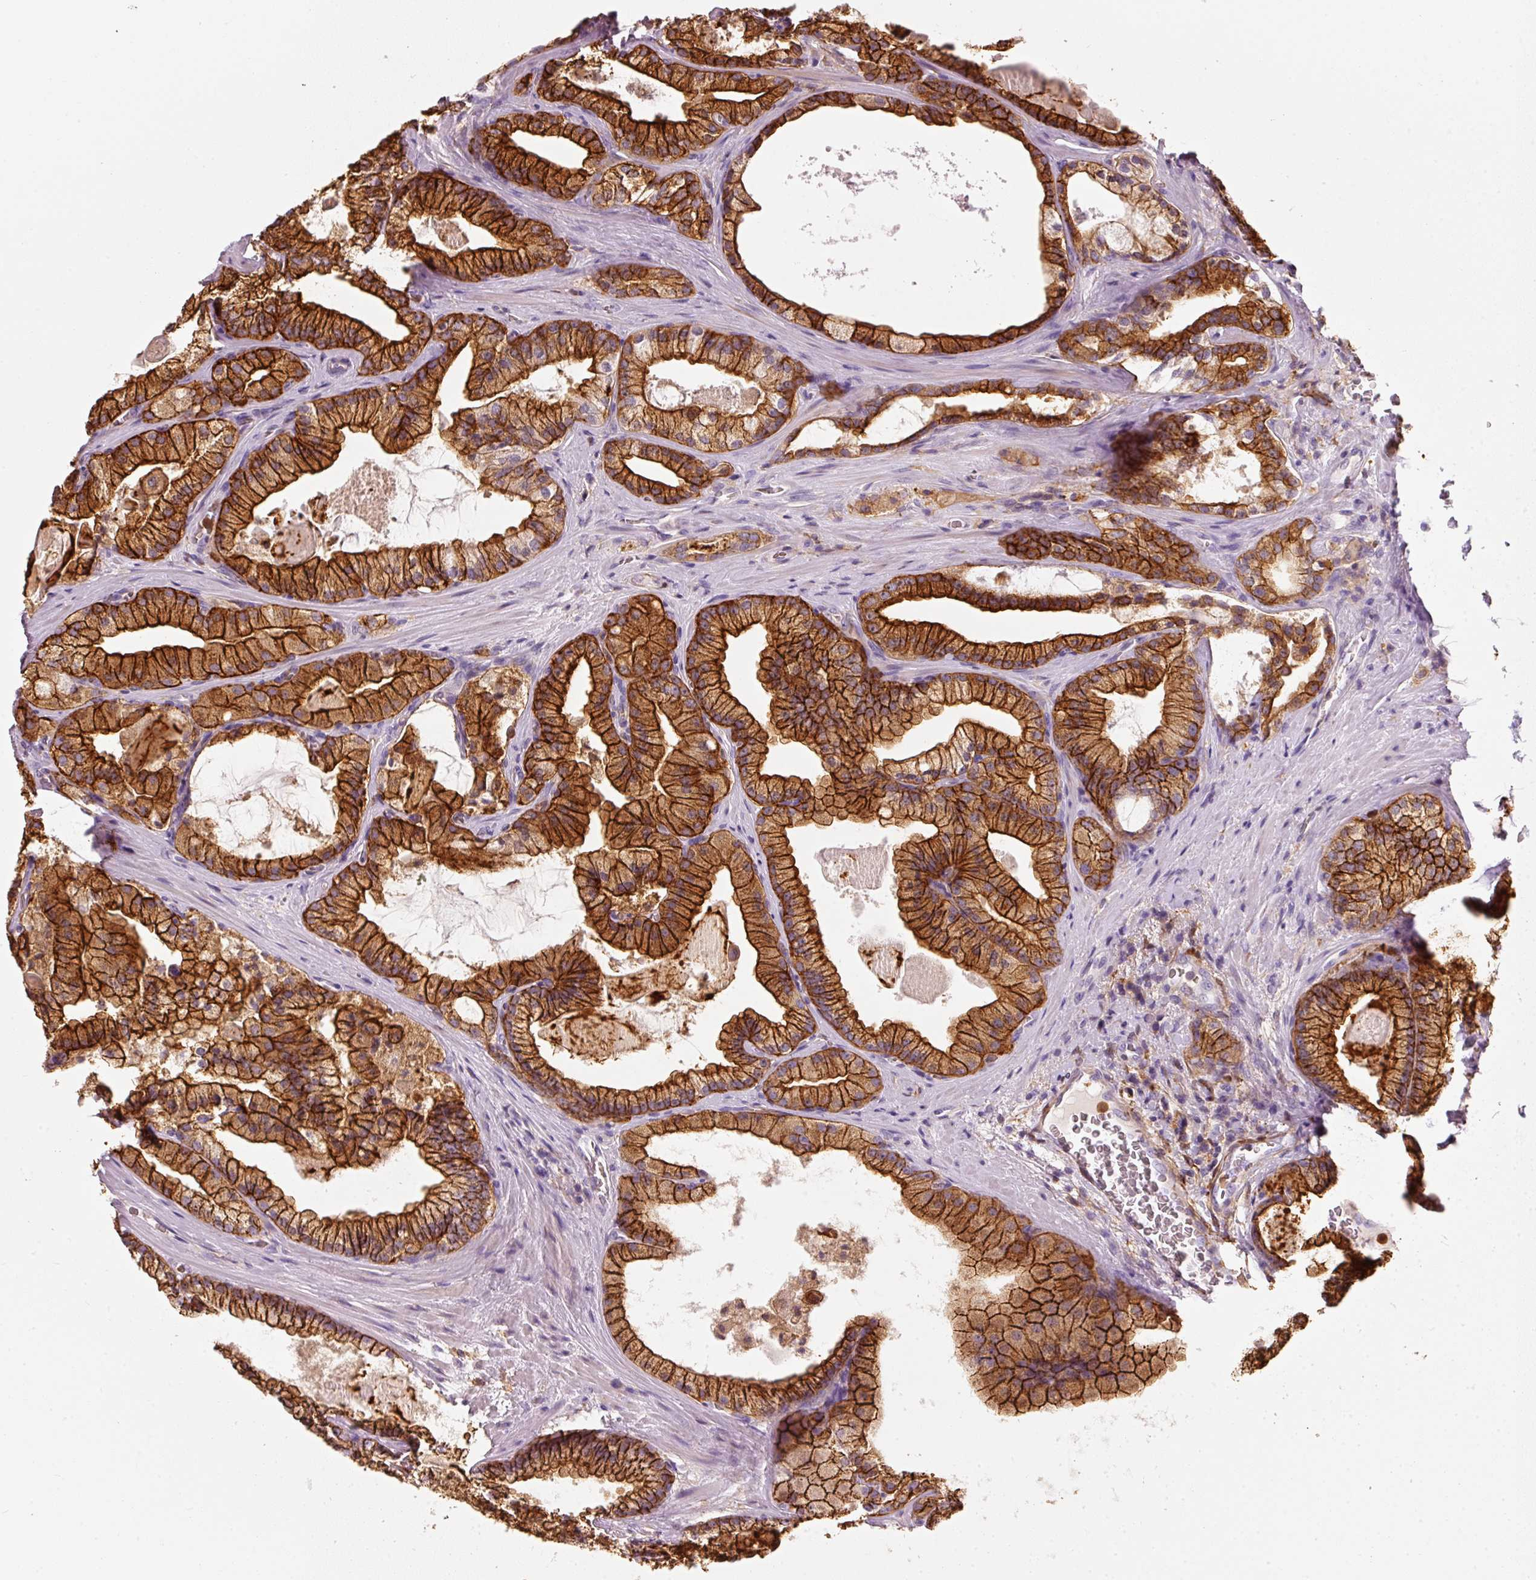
{"staining": {"intensity": "strong", "quantity": ">75%", "location": "cytoplasmic/membranous"}, "tissue": "prostate cancer", "cell_type": "Tumor cells", "image_type": "cancer", "snomed": [{"axis": "morphology", "description": "Adenocarcinoma, High grade"}, {"axis": "topography", "description": "Prostate"}], "caption": "Immunohistochemistry (IHC) staining of adenocarcinoma (high-grade) (prostate), which reveals high levels of strong cytoplasmic/membranous positivity in approximately >75% of tumor cells indicating strong cytoplasmic/membranous protein positivity. The staining was performed using DAB (3,3'-diaminobenzidine) (brown) for protein detection and nuclei were counterstained in hematoxylin (blue).", "gene": "IQGAP2", "patient": {"sex": "male", "age": 68}}